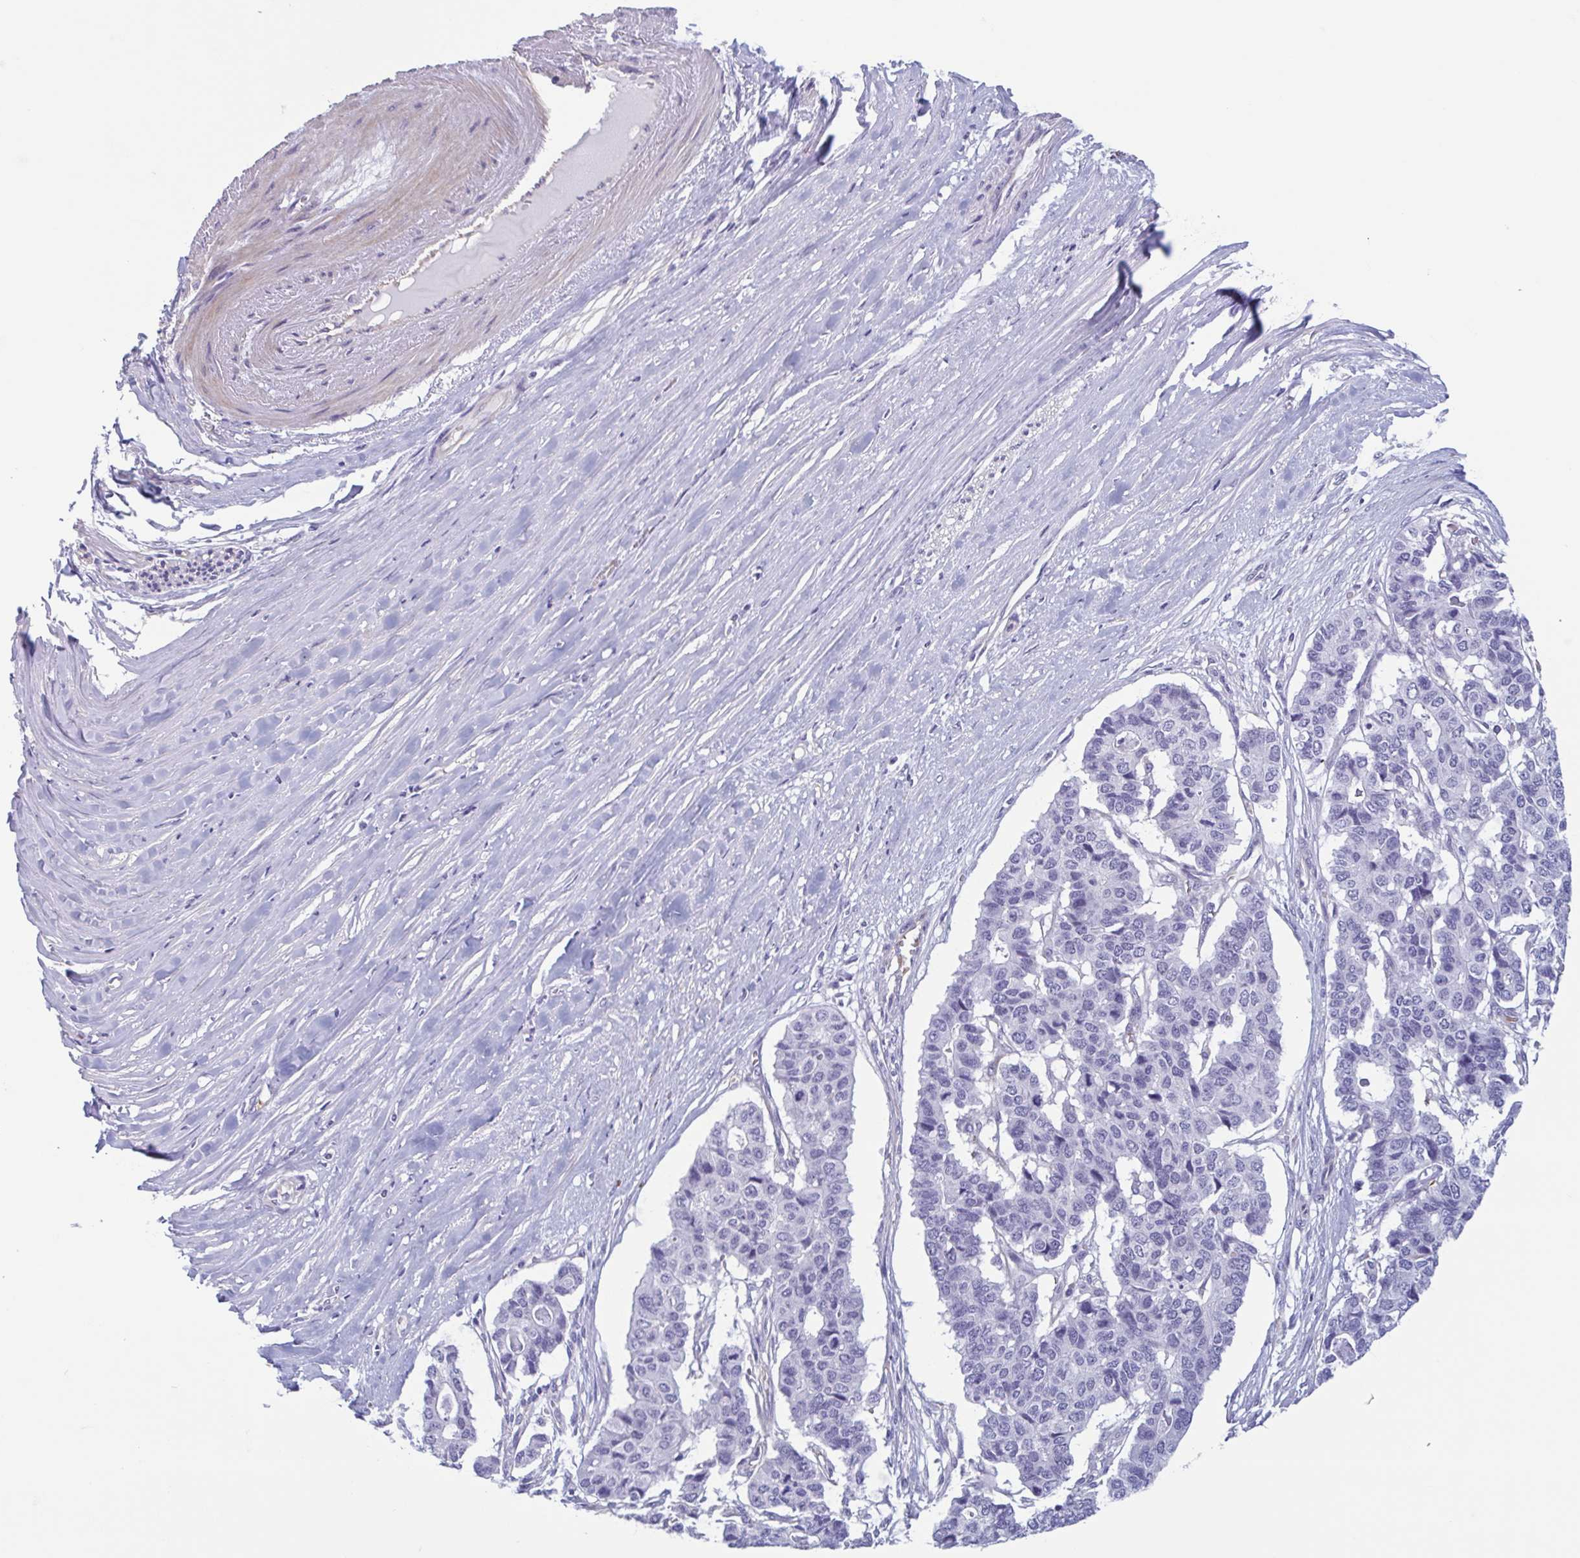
{"staining": {"intensity": "negative", "quantity": "none", "location": "none"}, "tissue": "pancreatic cancer", "cell_type": "Tumor cells", "image_type": "cancer", "snomed": [{"axis": "morphology", "description": "Adenocarcinoma, NOS"}, {"axis": "topography", "description": "Pancreas"}], "caption": "An image of pancreatic adenocarcinoma stained for a protein displays no brown staining in tumor cells.", "gene": "MORC4", "patient": {"sex": "male", "age": 50}}